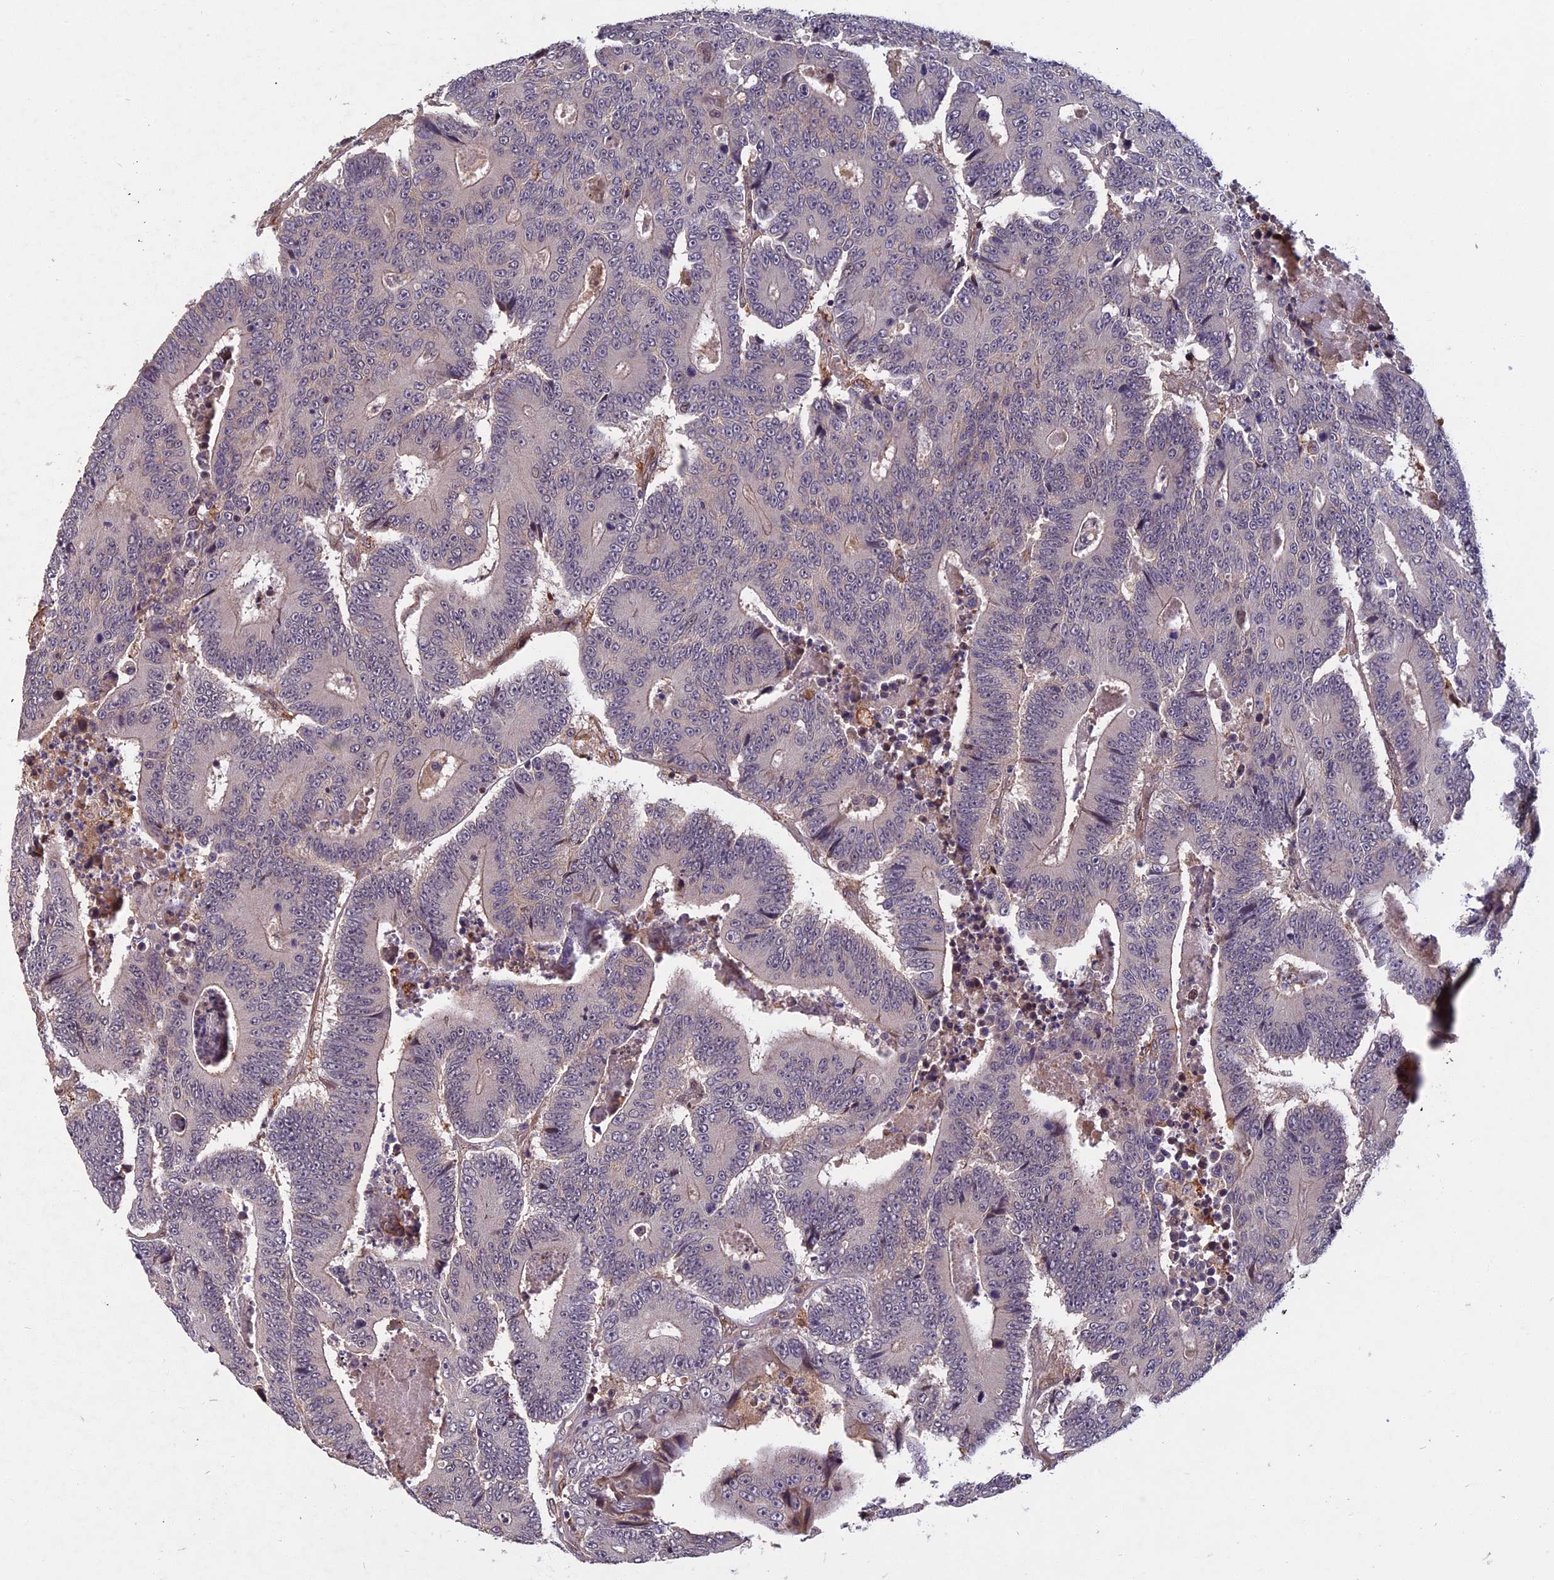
{"staining": {"intensity": "negative", "quantity": "none", "location": "none"}, "tissue": "colorectal cancer", "cell_type": "Tumor cells", "image_type": "cancer", "snomed": [{"axis": "morphology", "description": "Adenocarcinoma, NOS"}, {"axis": "topography", "description": "Colon"}], "caption": "Protein analysis of colorectal adenocarcinoma reveals no significant staining in tumor cells. (DAB immunohistochemistry (IHC) with hematoxylin counter stain).", "gene": "SPG11", "patient": {"sex": "male", "age": 83}}